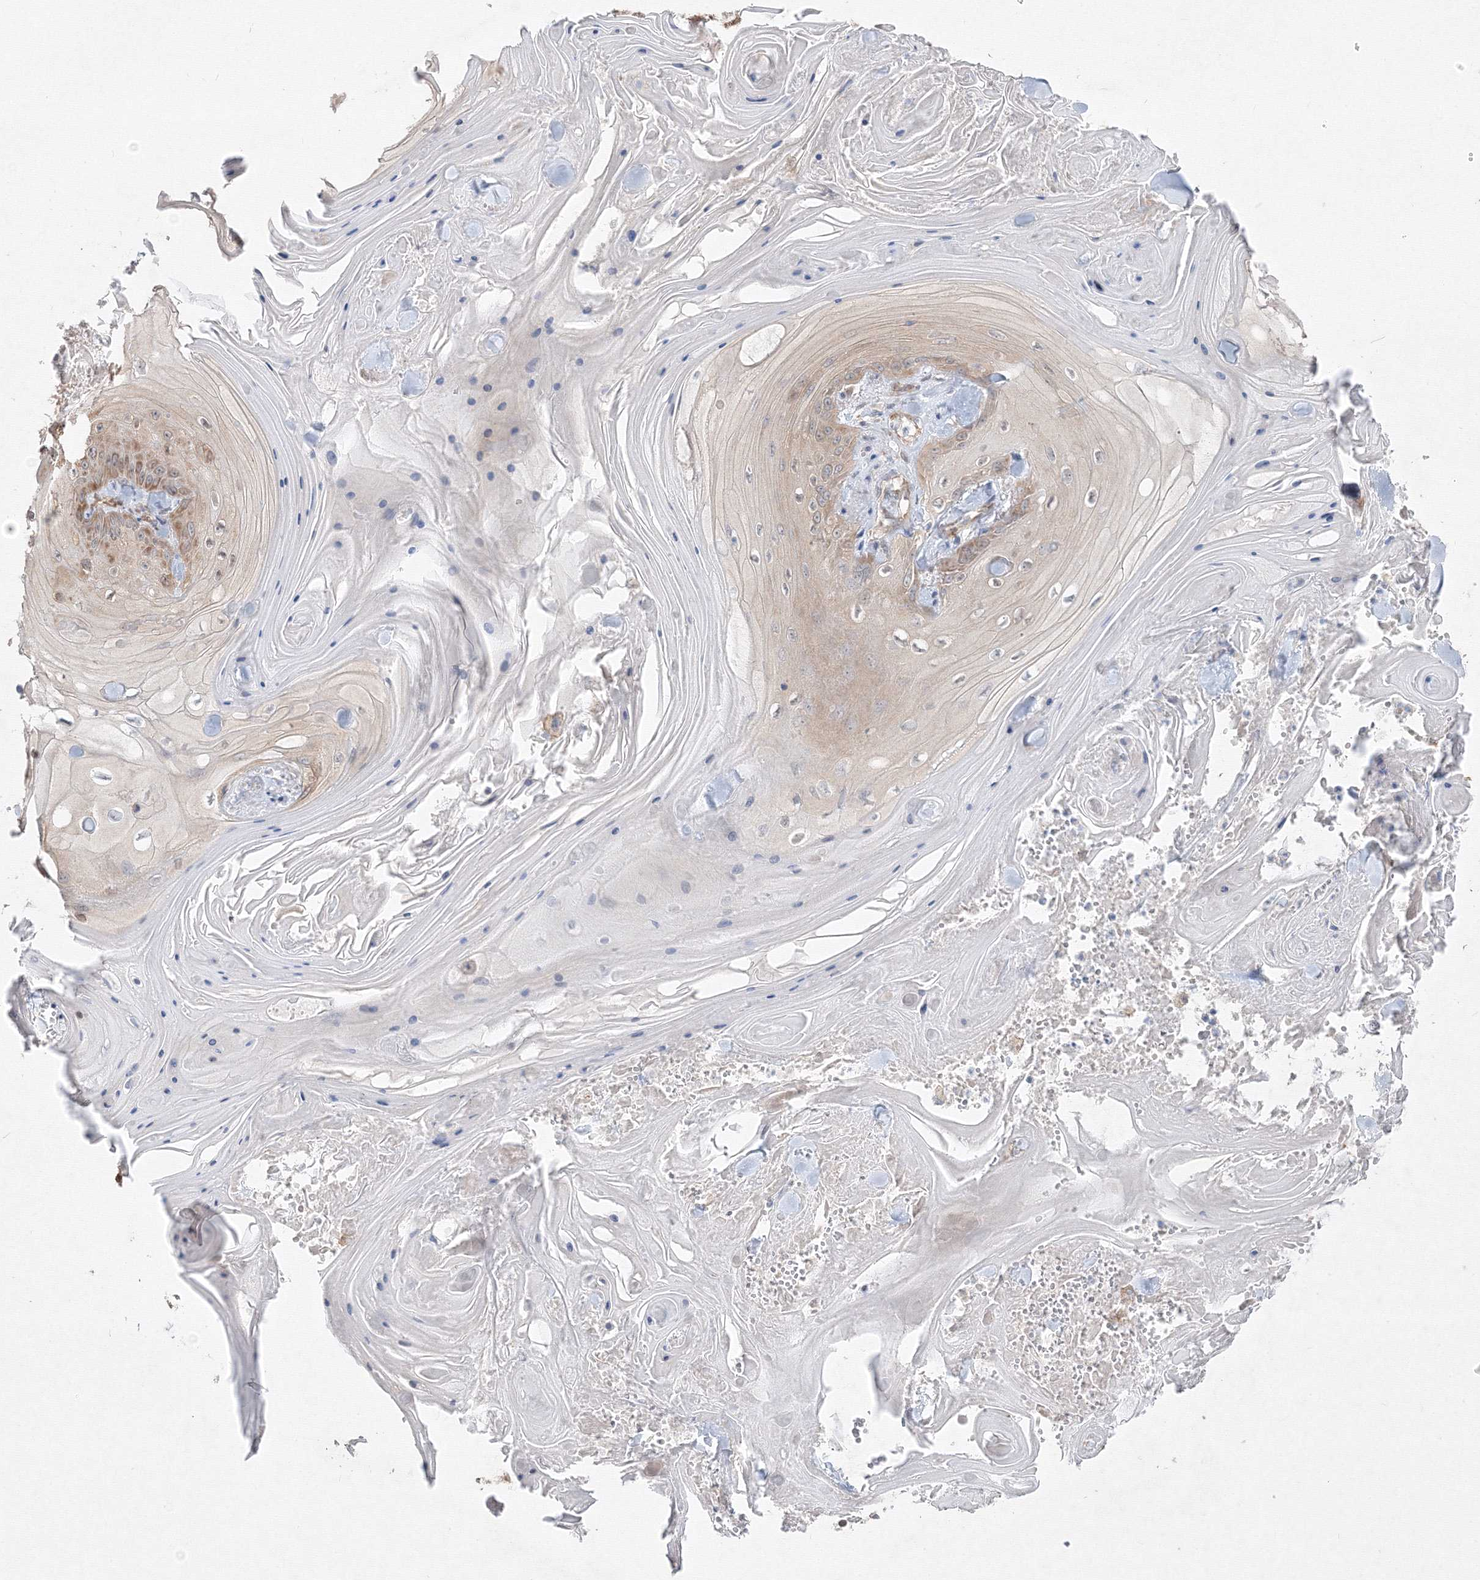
{"staining": {"intensity": "moderate", "quantity": "25%-75%", "location": "cytoplasmic/membranous"}, "tissue": "skin cancer", "cell_type": "Tumor cells", "image_type": "cancer", "snomed": [{"axis": "morphology", "description": "Squamous cell carcinoma, NOS"}, {"axis": "topography", "description": "Skin"}], "caption": "Immunohistochemistry image of neoplastic tissue: human skin cancer stained using immunohistochemistry demonstrates medium levels of moderate protein expression localized specifically in the cytoplasmic/membranous of tumor cells, appearing as a cytoplasmic/membranous brown color.", "gene": "FBXL8", "patient": {"sex": "male", "age": 74}}